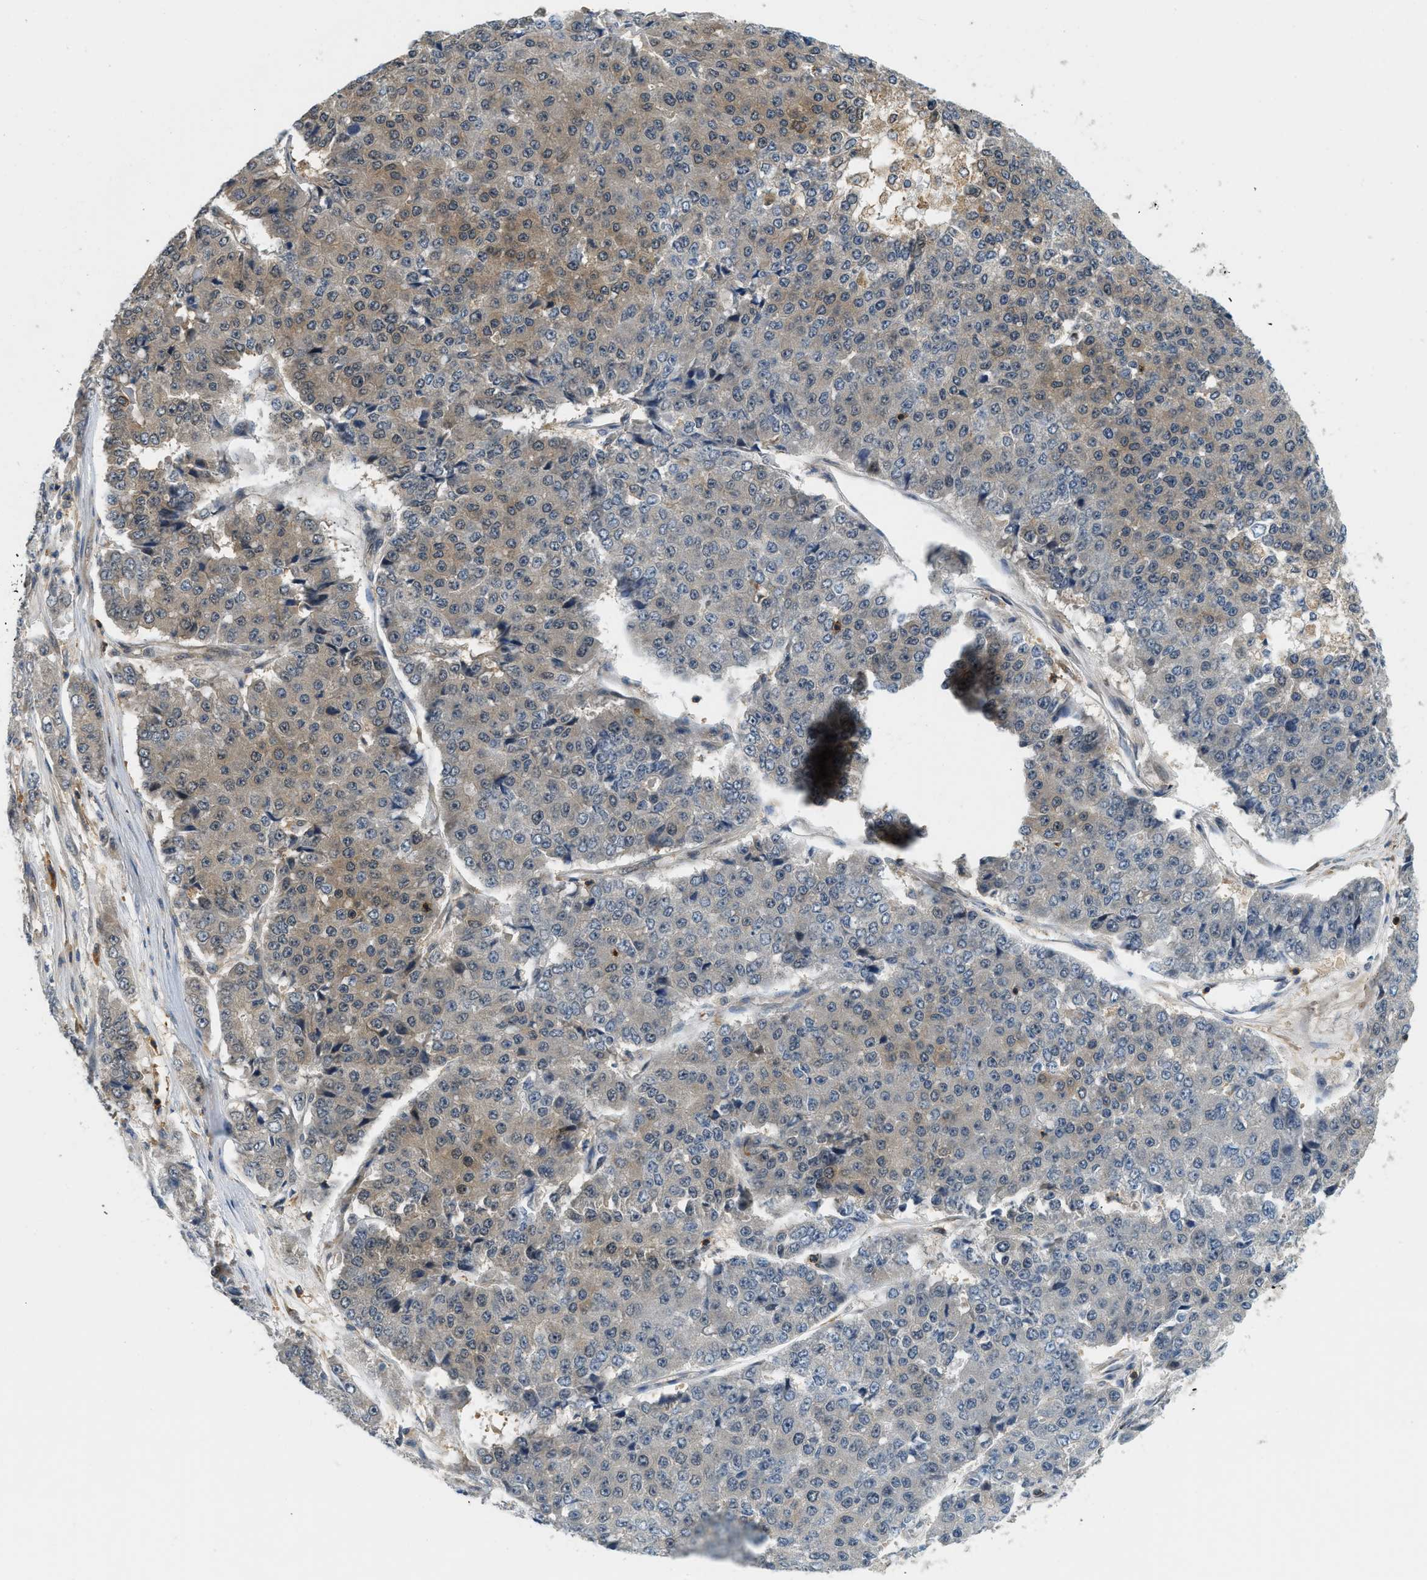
{"staining": {"intensity": "moderate", "quantity": "25%-75%", "location": "cytoplasmic/membranous"}, "tissue": "pancreatic cancer", "cell_type": "Tumor cells", "image_type": "cancer", "snomed": [{"axis": "morphology", "description": "Adenocarcinoma, NOS"}, {"axis": "topography", "description": "Pancreas"}], "caption": "Immunohistochemical staining of human pancreatic cancer (adenocarcinoma) exhibits medium levels of moderate cytoplasmic/membranous protein positivity in about 25%-75% of tumor cells.", "gene": "GMPPB", "patient": {"sex": "male", "age": 50}}